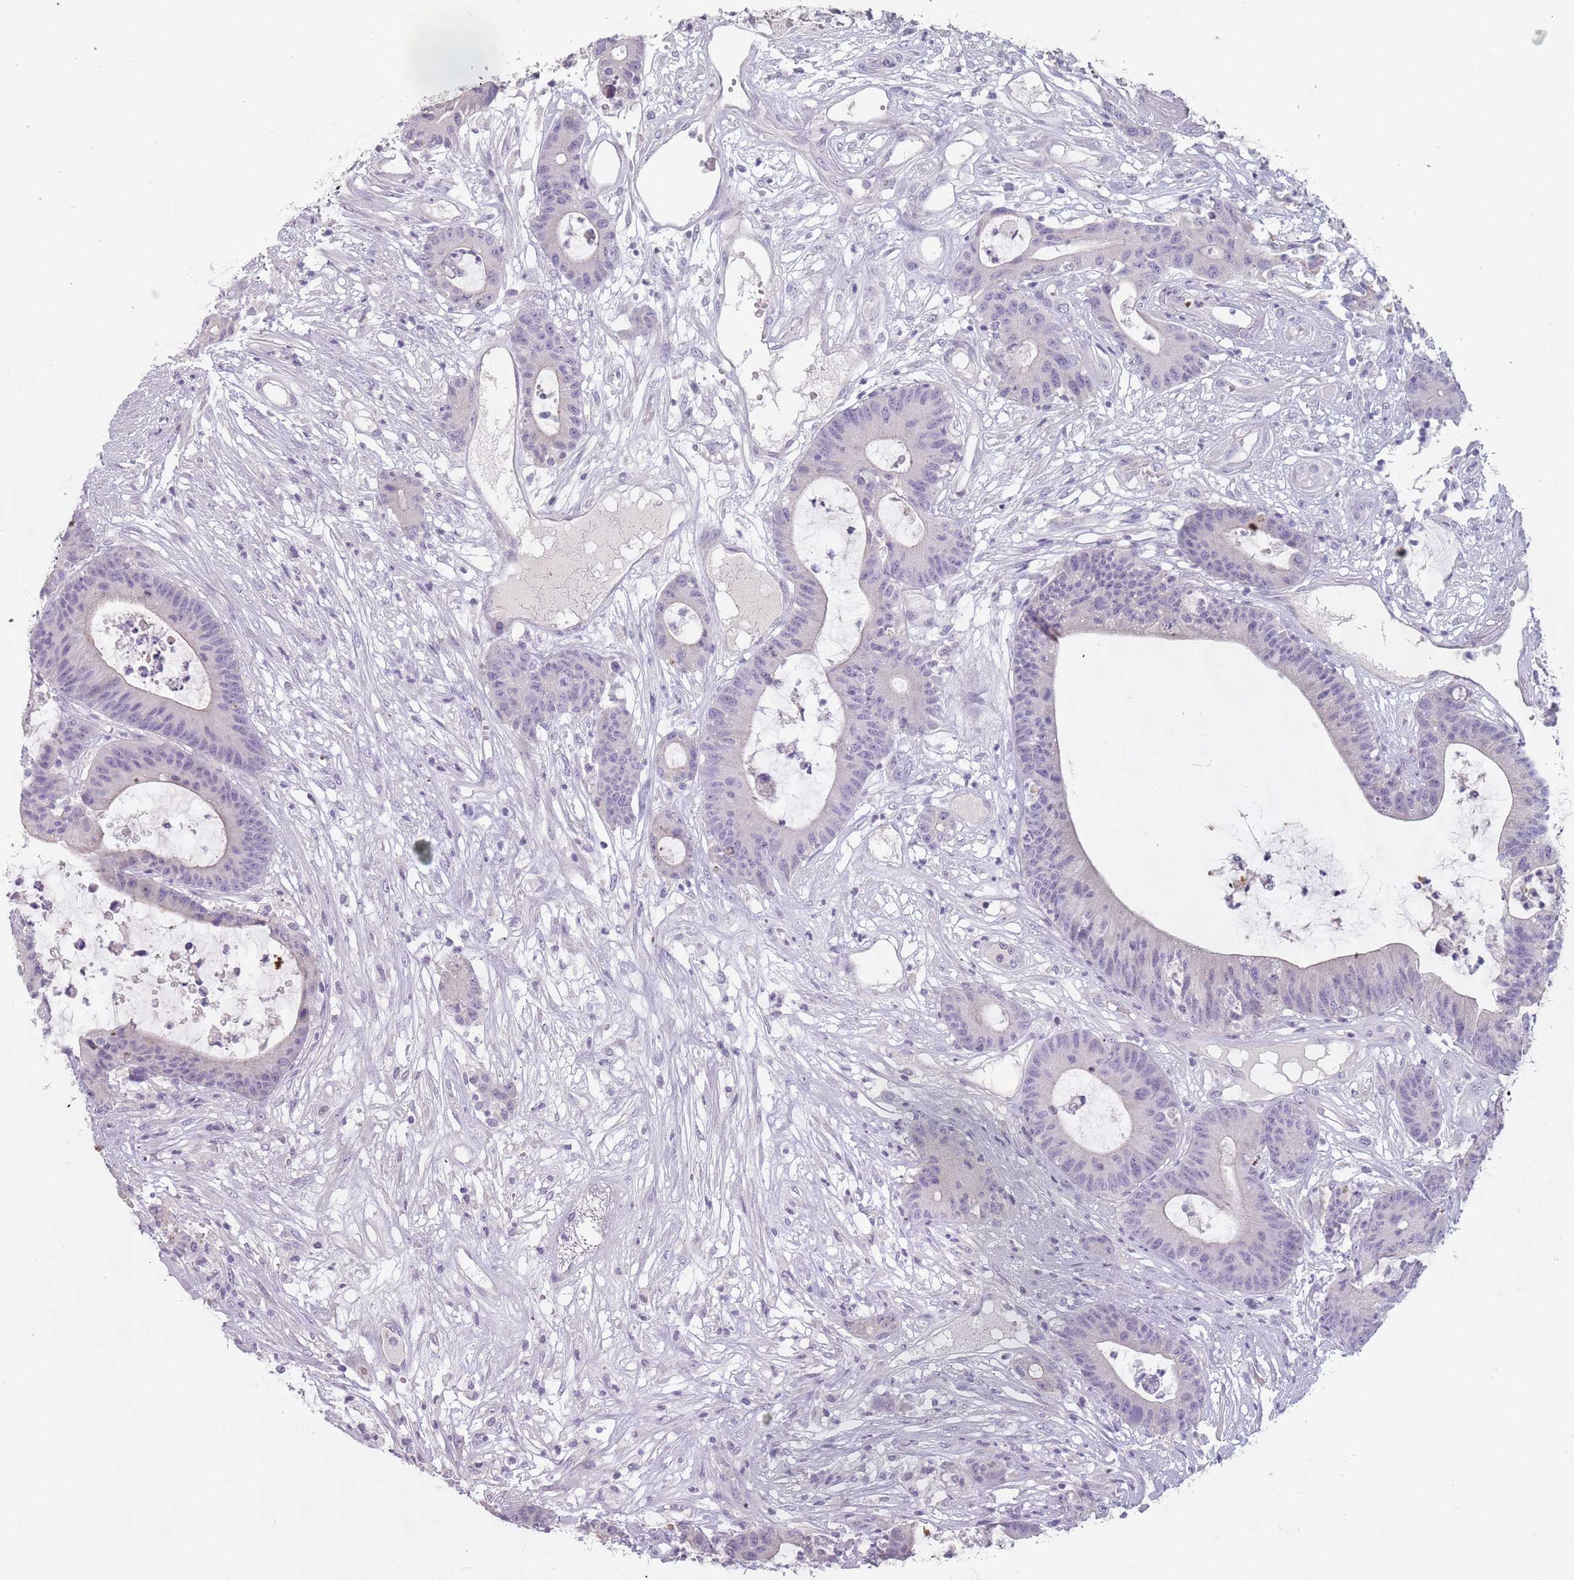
{"staining": {"intensity": "negative", "quantity": "none", "location": "none"}, "tissue": "colorectal cancer", "cell_type": "Tumor cells", "image_type": "cancer", "snomed": [{"axis": "morphology", "description": "Adenocarcinoma, NOS"}, {"axis": "topography", "description": "Colon"}], "caption": "Tumor cells show no significant positivity in colorectal cancer (adenocarcinoma).", "gene": "CEP19", "patient": {"sex": "female", "age": 84}}